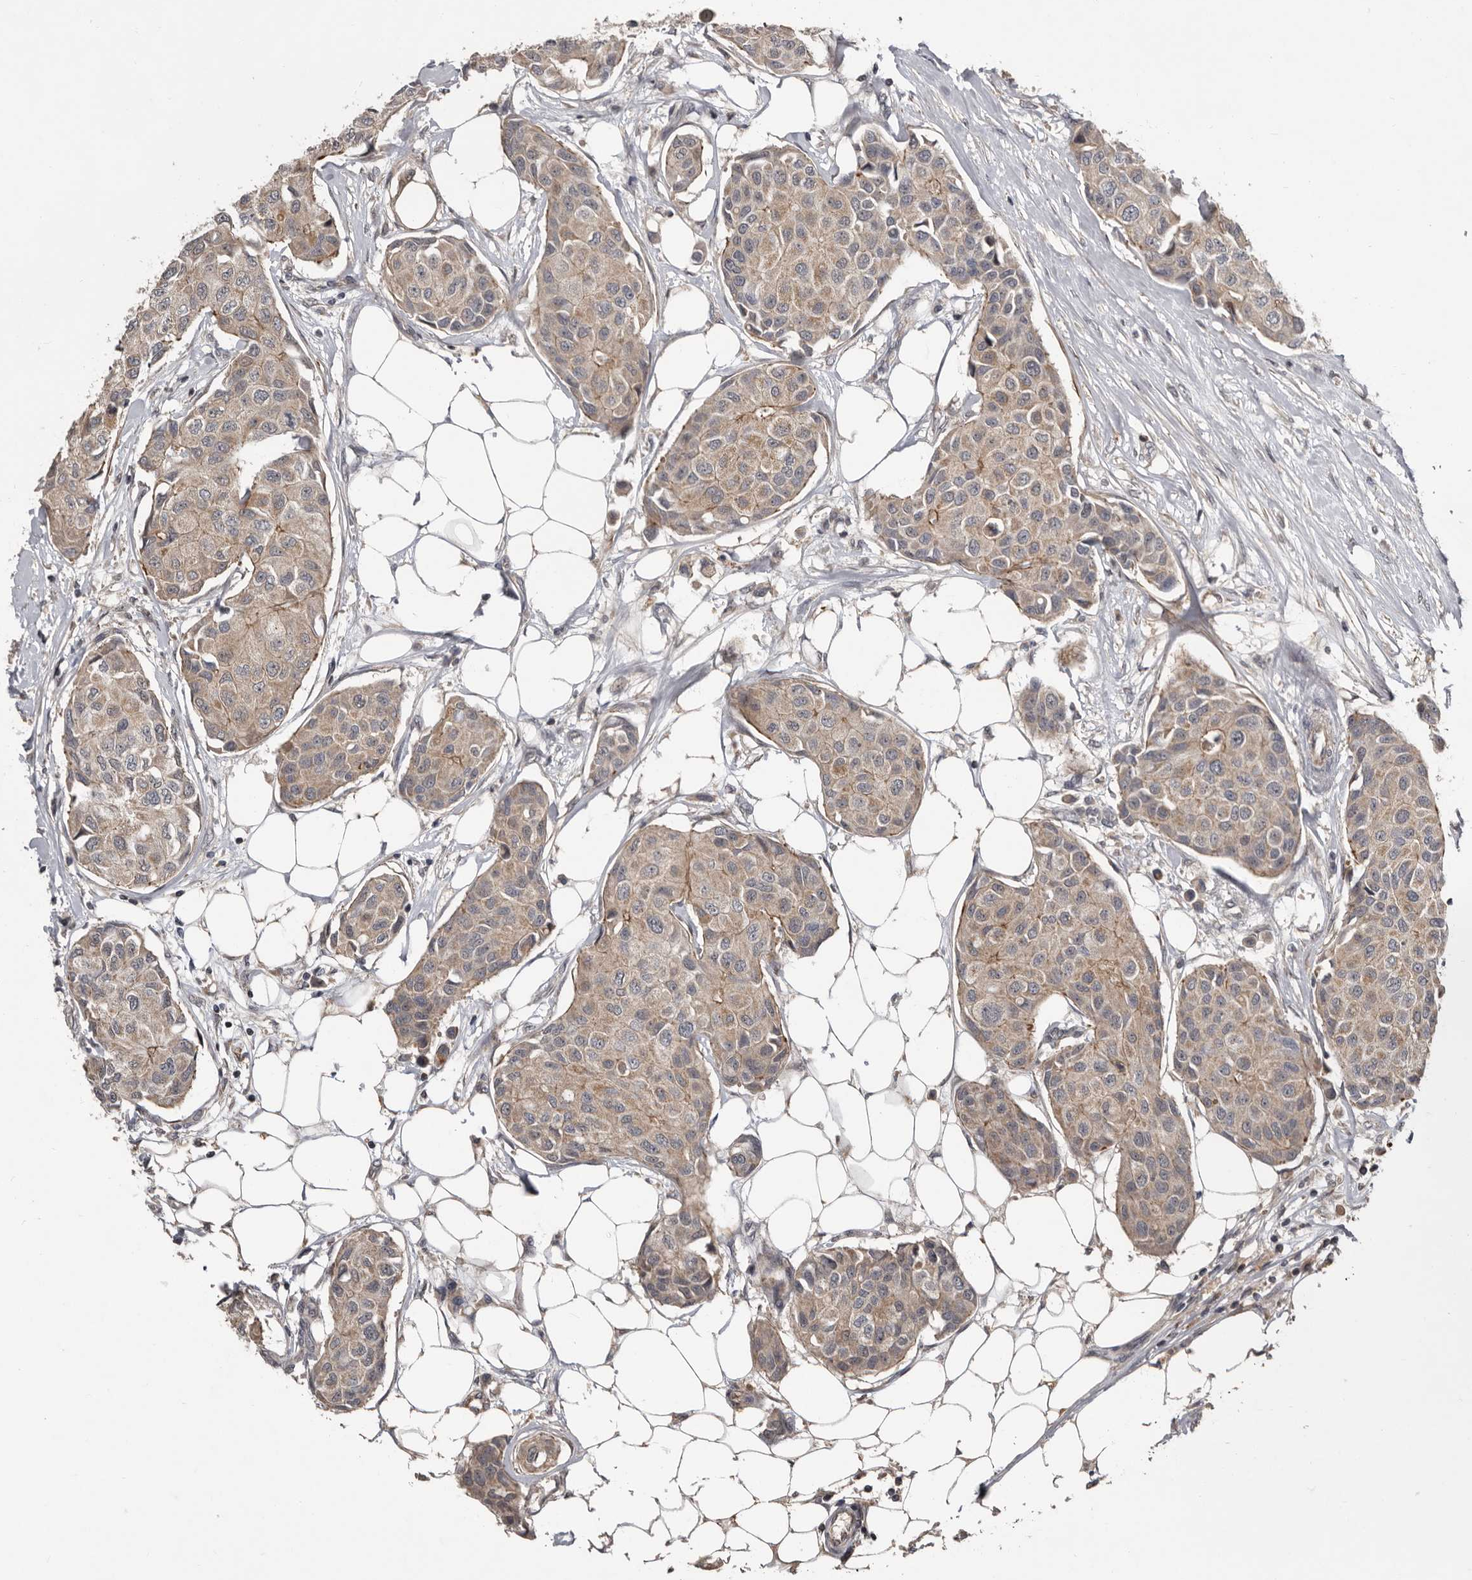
{"staining": {"intensity": "weak", "quantity": "25%-75%", "location": "cytoplasmic/membranous"}, "tissue": "breast cancer", "cell_type": "Tumor cells", "image_type": "cancer", "snomed": [{"axis": "morphology", "description": "Duct carcinoma"}, {"axis": "topography", "description": "Breast"}], "caption": "Immunohistochemistry image of invasive ductal carcinoma (breast) stained for a protein (brown), which reveals low levels of weak cytoplasmic/membranous expression in approximately 25%-75% of tumor cells.", "gene": "FGFR4", "patient": {"sex": "female", "age": 80}}